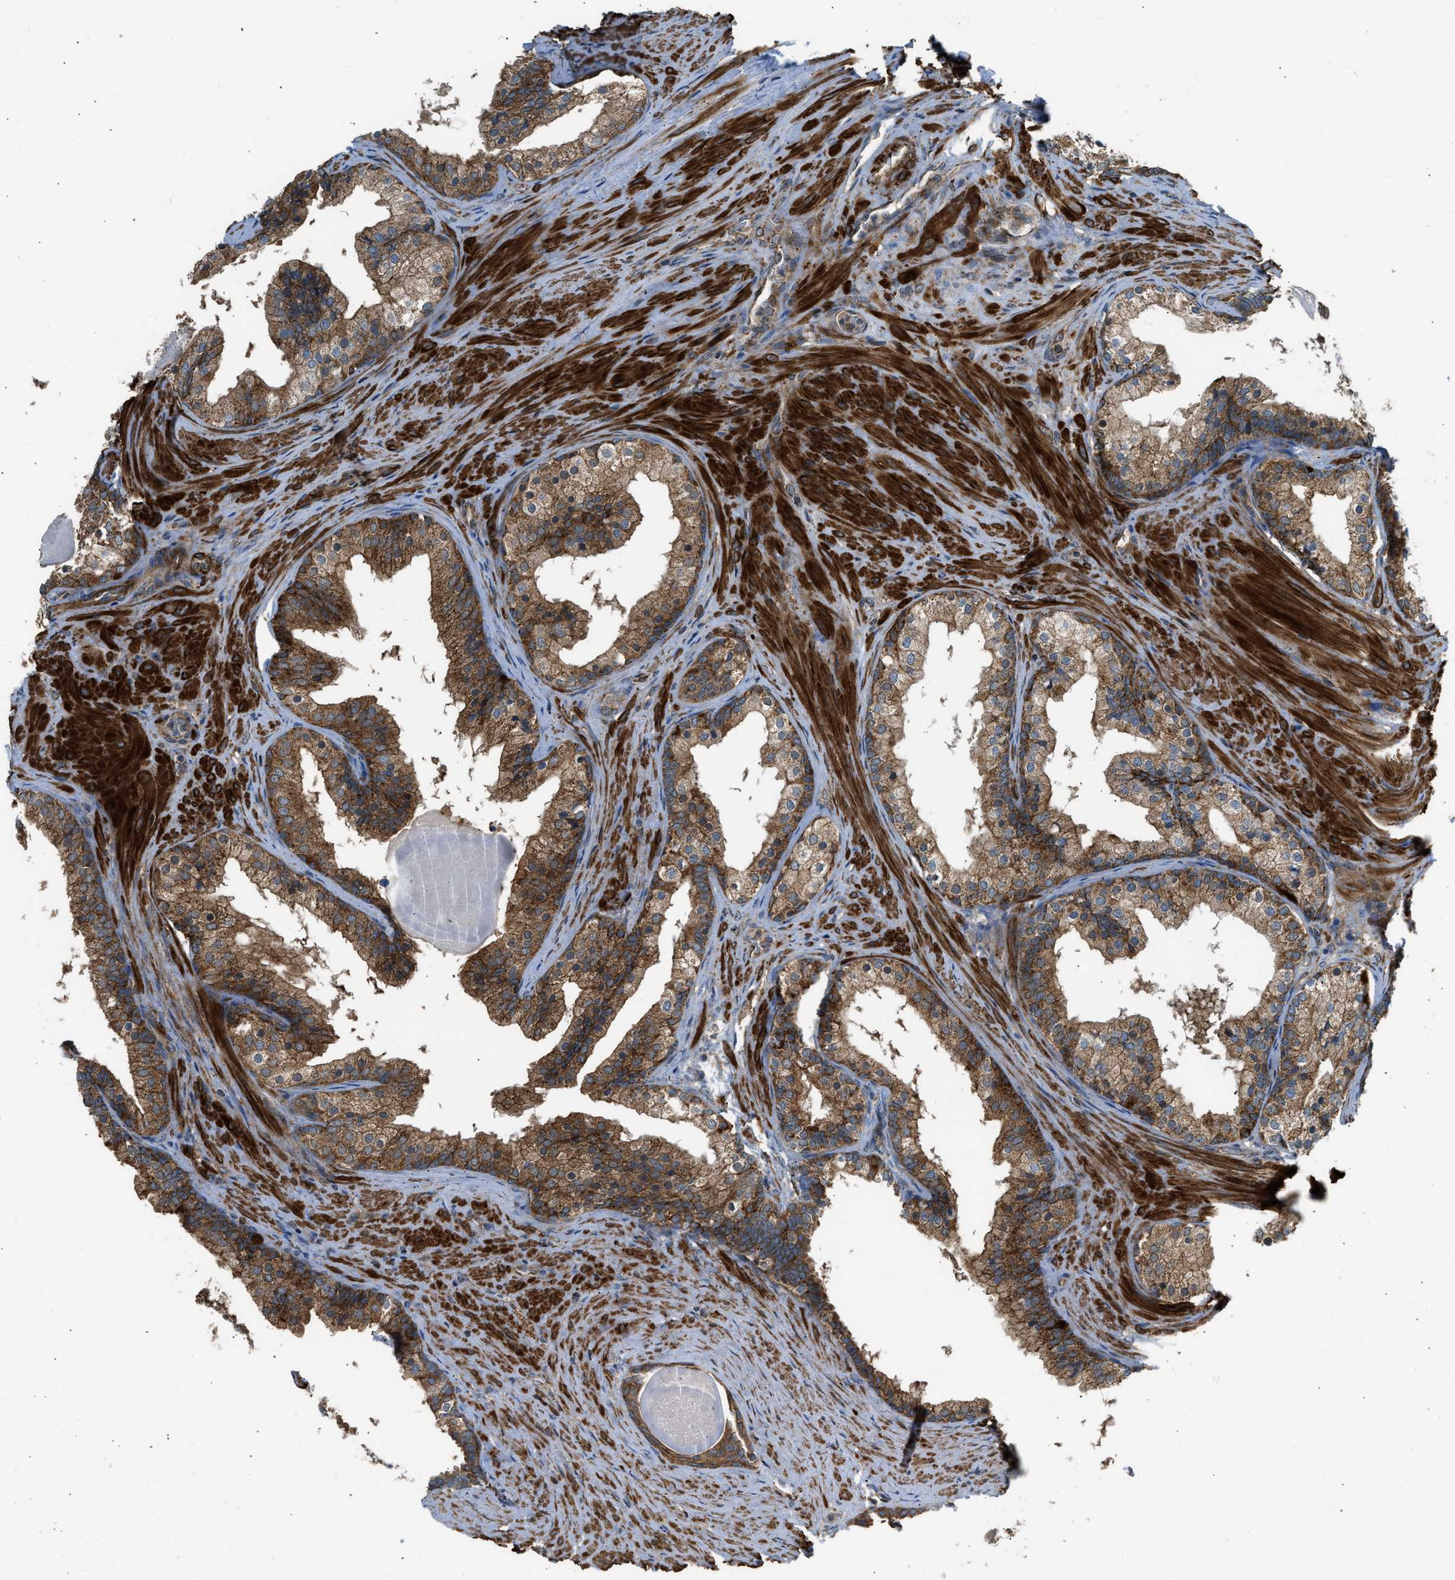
{"staining": {"intensity": "moderate", "quantity": ">75%", "location": "cytoplasmic/membranous"}, "tissue": "prostate cancer", "cell_type": "Tumor cells", "image_type": "cancer", "snomed": [{"axis": "morphology", "description": "Adenocarcinoma, Low grade"}, {"axis": "topography", "description": "Prostate"}], "caption": "Low-grade adenocarcinoma (prostate) stained with a brown dye exhibits moderate cytoplasmic/membranous positive positivity in approximately >75% of tumor cells.", "gene": "SESN2", "patient": {"sex": "male", "age": 69}}